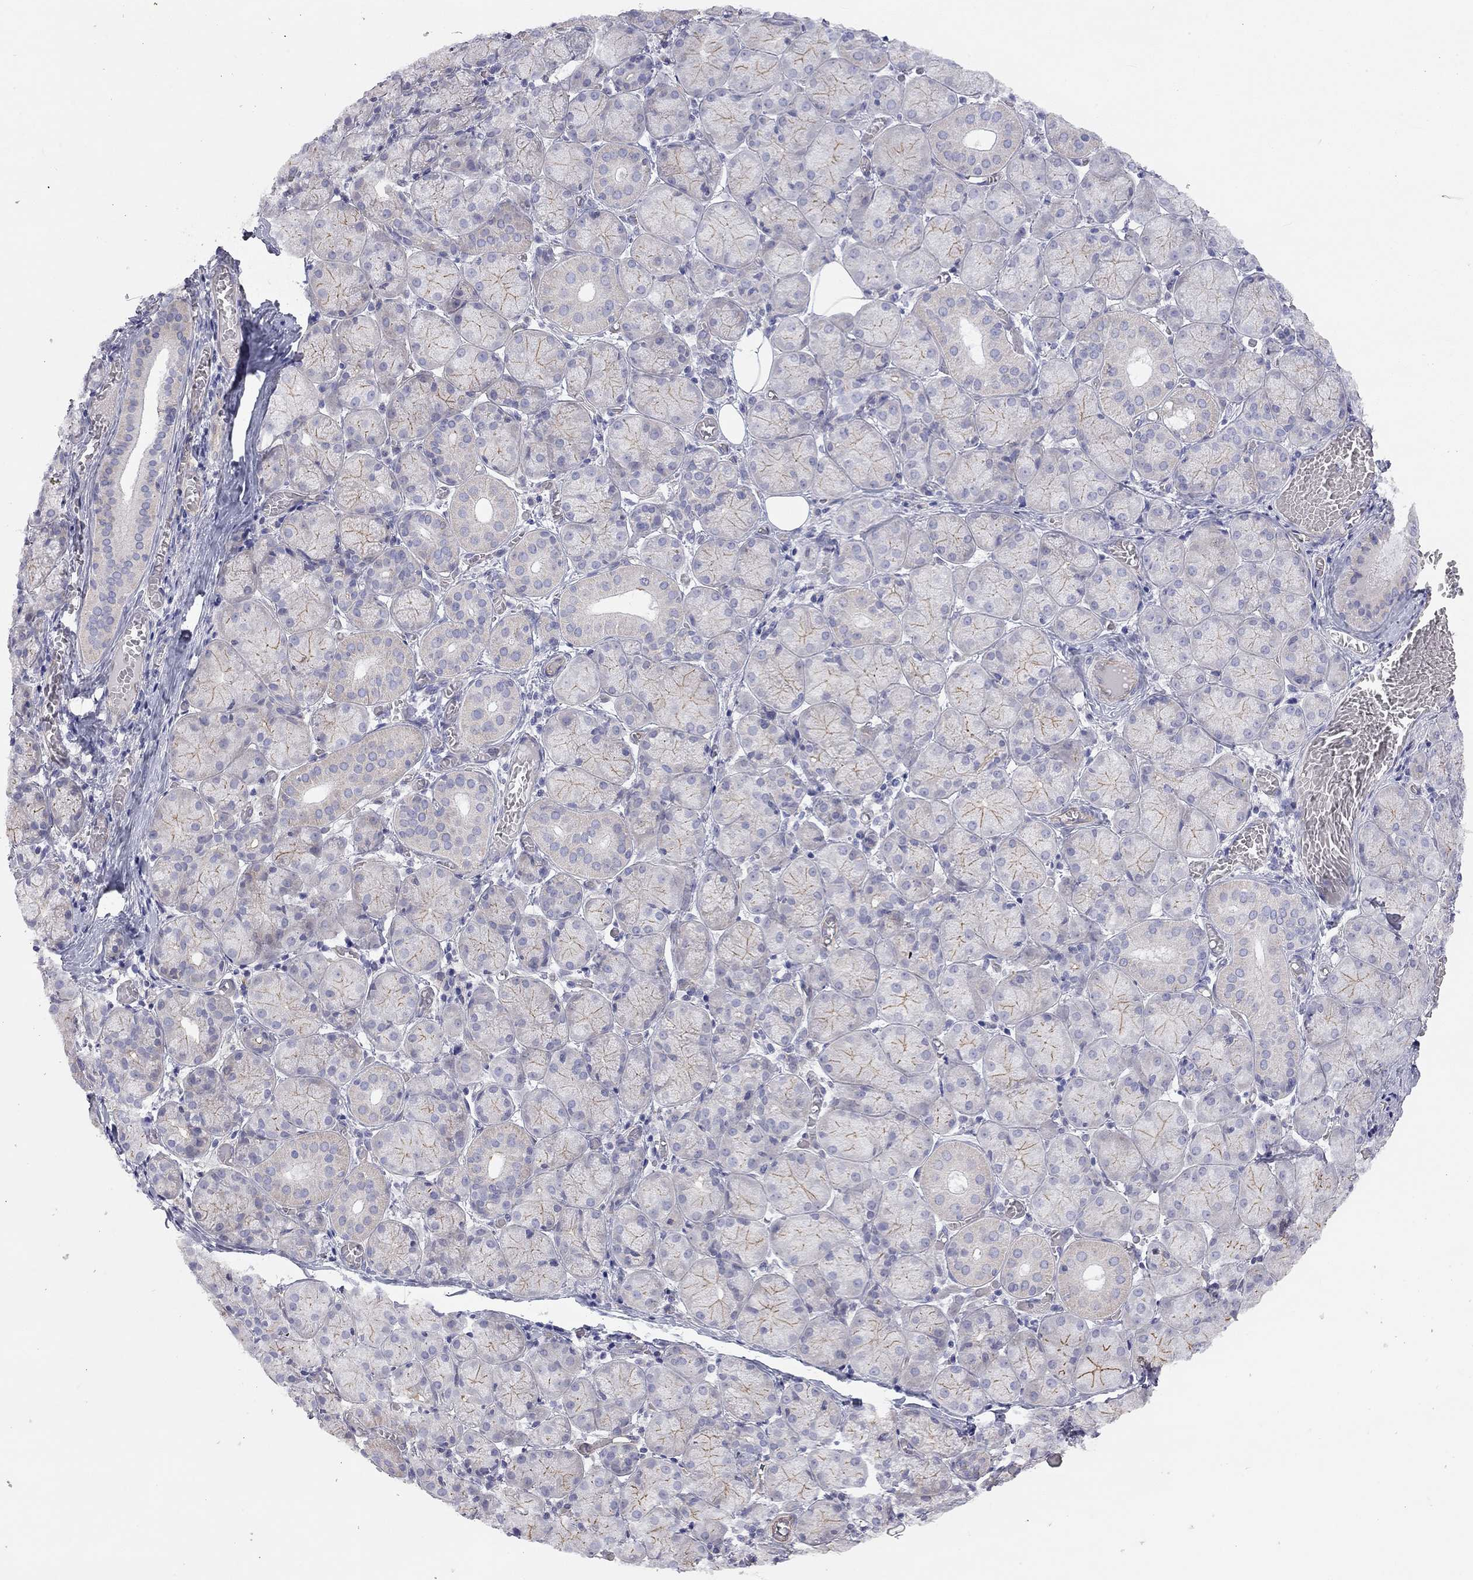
{"staining": {"intensity": "strong", "quantity": "<25%", "location": "cytoplasmic/membranous"}, "tissue": "salivary gland", "cell_type": "Glandular cells", "image_type": "normal", "snomed": [{"axis": "morphology", "description": "Normal tissue, NOS"}, {"axis": "topography", "description": "Salivary gland"}, {"axis": "topography", "description": "Peripheral nerve tissue"}], "caption": "This micrograph displays IHC staining of normal salivary gland, with medium strong cytoplasmic/membranous positivity in approximately <25% of glandular cells.", "gene": "GPRC5B", "patient": {"sex": "female", "age": 24}}